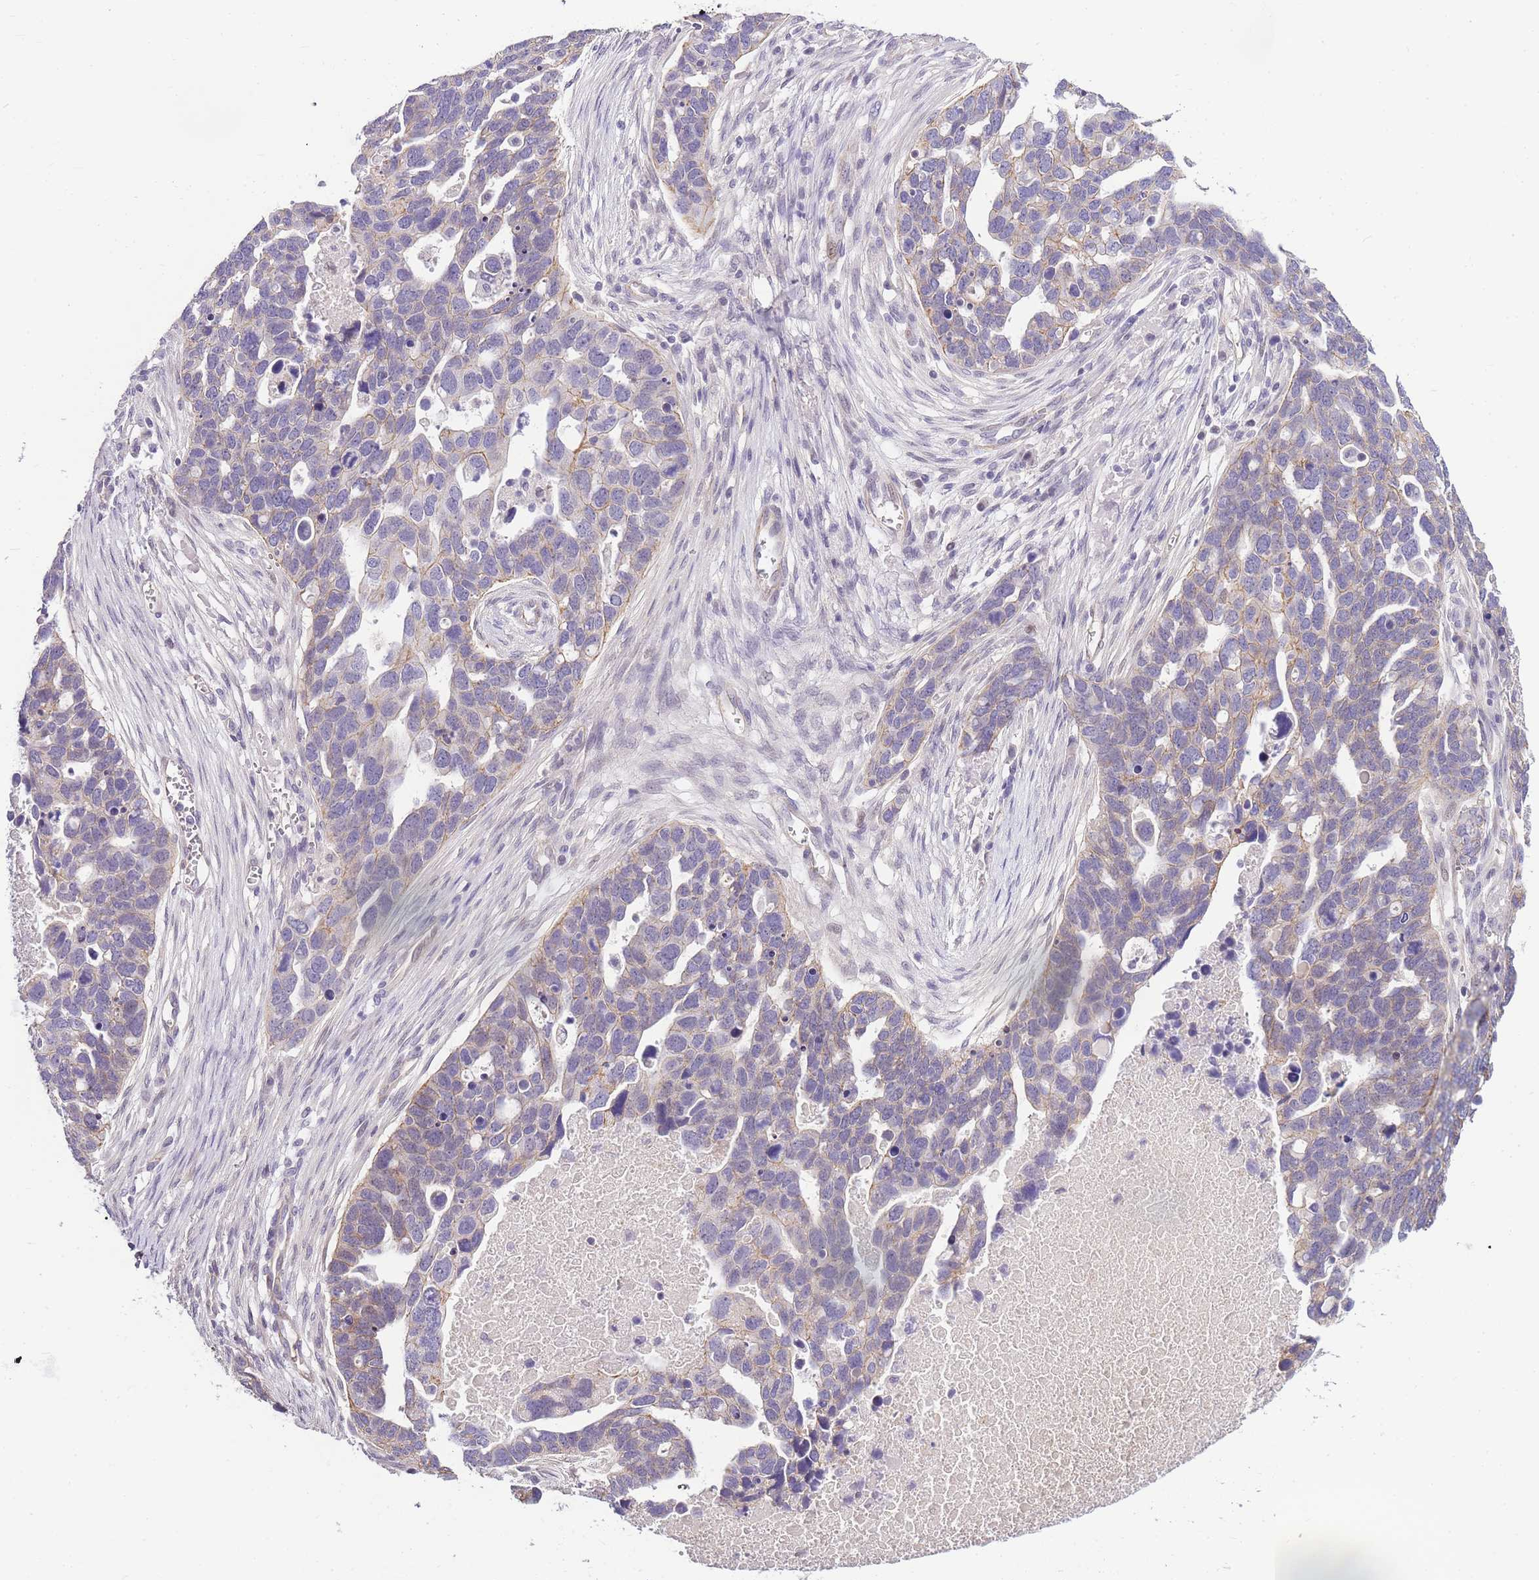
{"staining": {"intensity": "negative", "quantity": "none", "location": "none"}, "tissue": "ovarian cancer", "cell_type": "Tumor cells", "image_type": "cancer", "snomed": [{"axis": "morphology", "description": "Cystadenocarcinoma, serous, NOS"}, {"axis": "topography", "description": "Ovary"}], "caption": "Tumor cells are negative for protein expression in human ovarian cancer (serous cystadenocarcinoma). Nuclei are stained in blue.", "gene": "CLBA1", "patient": {"sex": "female", "age": 54}}